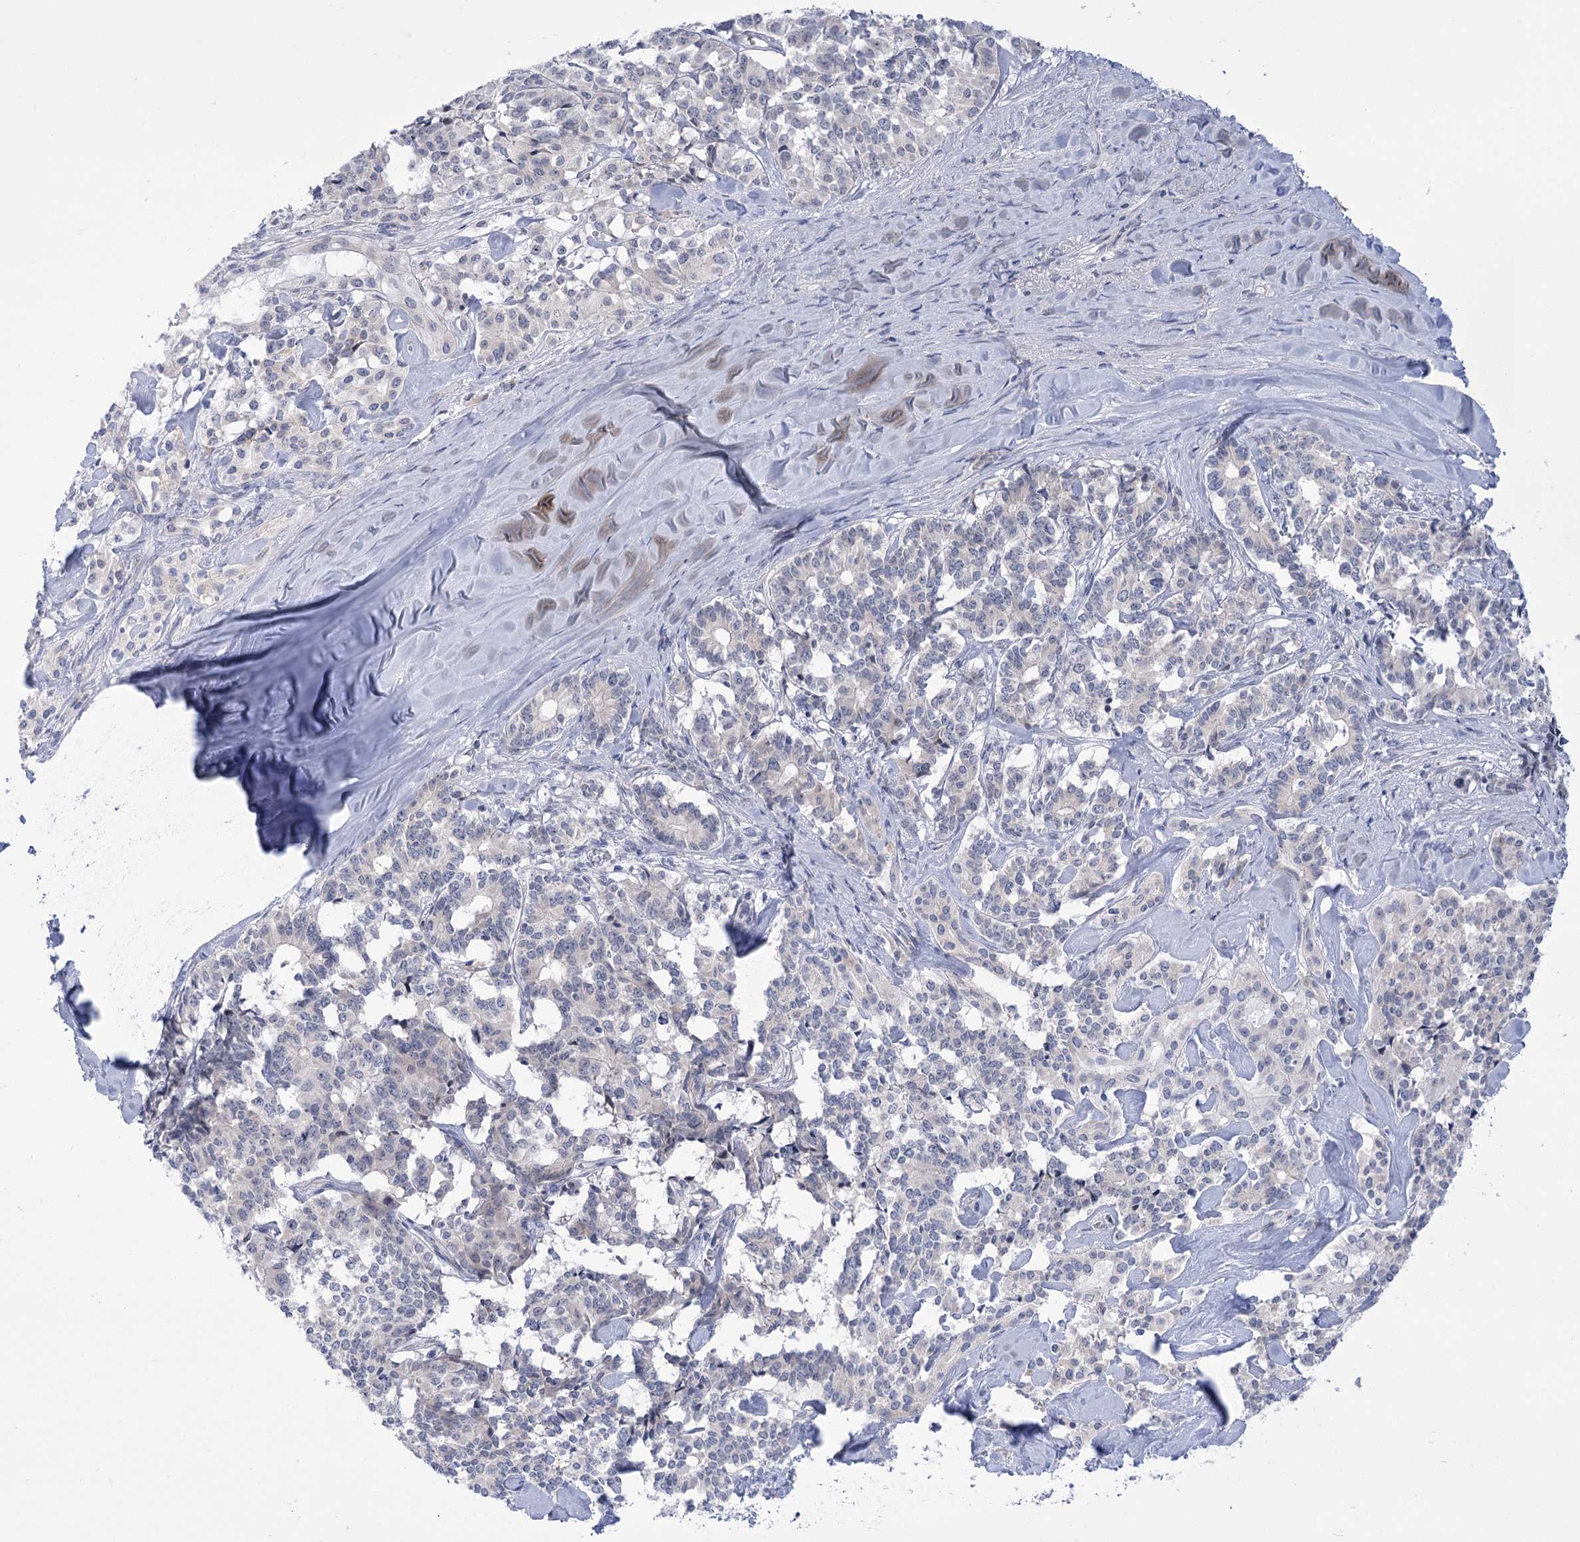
{"staining": {"intensity": "negative", "quantity": "none", "location": "none"}, "tissue": "pancreatic cancer", "cell_type": "Tumor cells", "image_type": "cancer", "snomed": [{"axis": "morphology", "description": "Adenocarcinoma, NOS"}, {"axis": "topography", "description": "Pancreas"}], "caption": "DAB immunohistochemical staining of adenocarcinoma (pancreatic) displays no significant staining in tumor cells. (DAB (3,3'-diaminobenzidine) IHC with hematoxylin counter stain).", "gene": "BEND7", "patient": {"sex": "female", "age": 74}}